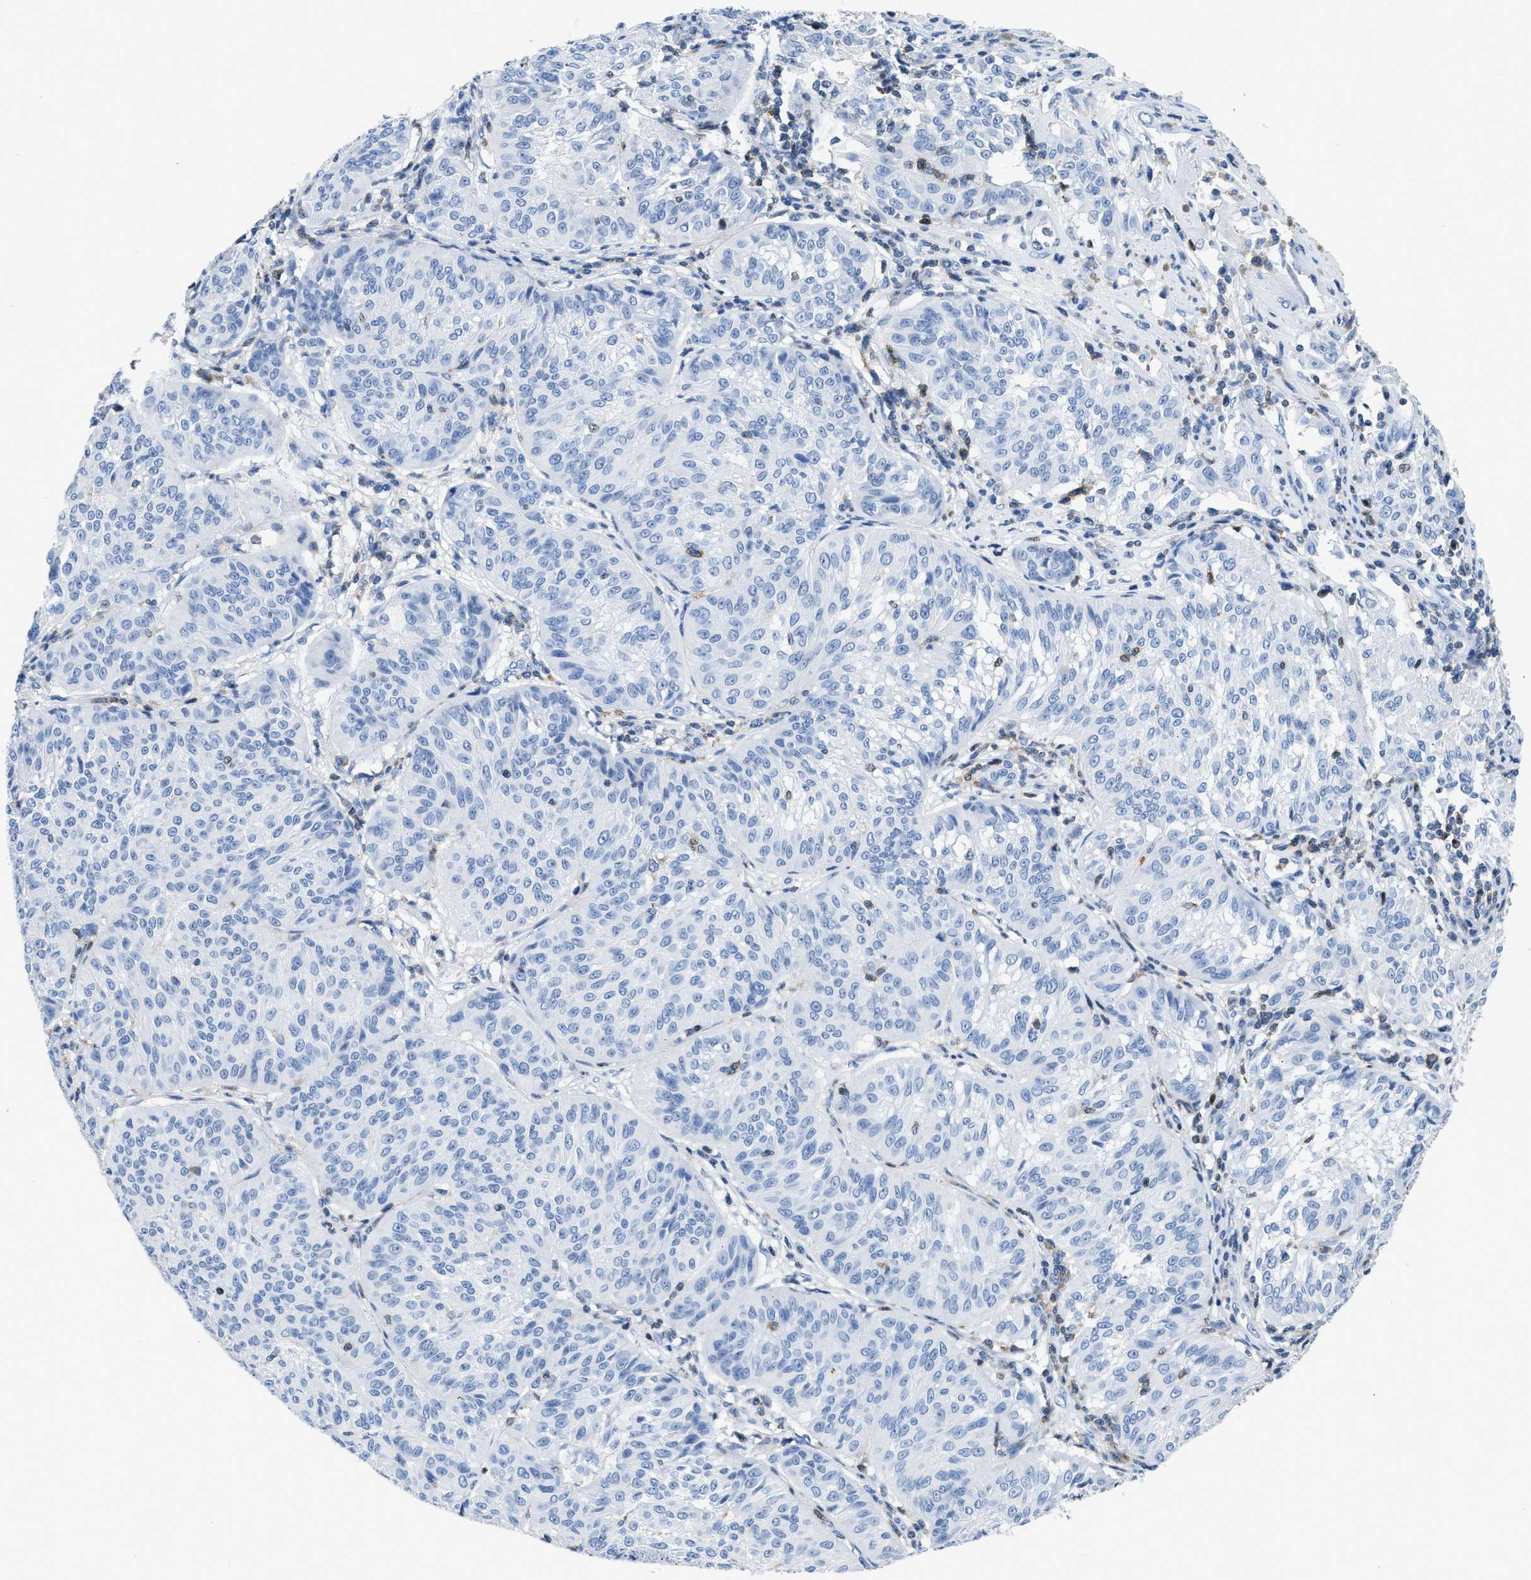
{"staining": {"intensity": "negative", "quantity": "none", "location": "none"}, "tissue": "melanoma", "cell_type": "Tumor cells", "image_type": "cancer", "snomed": [{"axis": "morphology", "description": "Malignant melanoma, NOS"}, {"axis": "topography", "description": "Skin"}], "caption": "Immunohistochemical staining of melanoma exhibits no significant positivity in tumor cells. The staining was performed using DAB (3,3'-diaminobenzidine) to visualize the protein expression in brown, while the nuclei were stained in blue with hematoxylin (Magnification: 20x).", "gene": "NFATC2", "patient": {"sex": "female", "age": 72}}